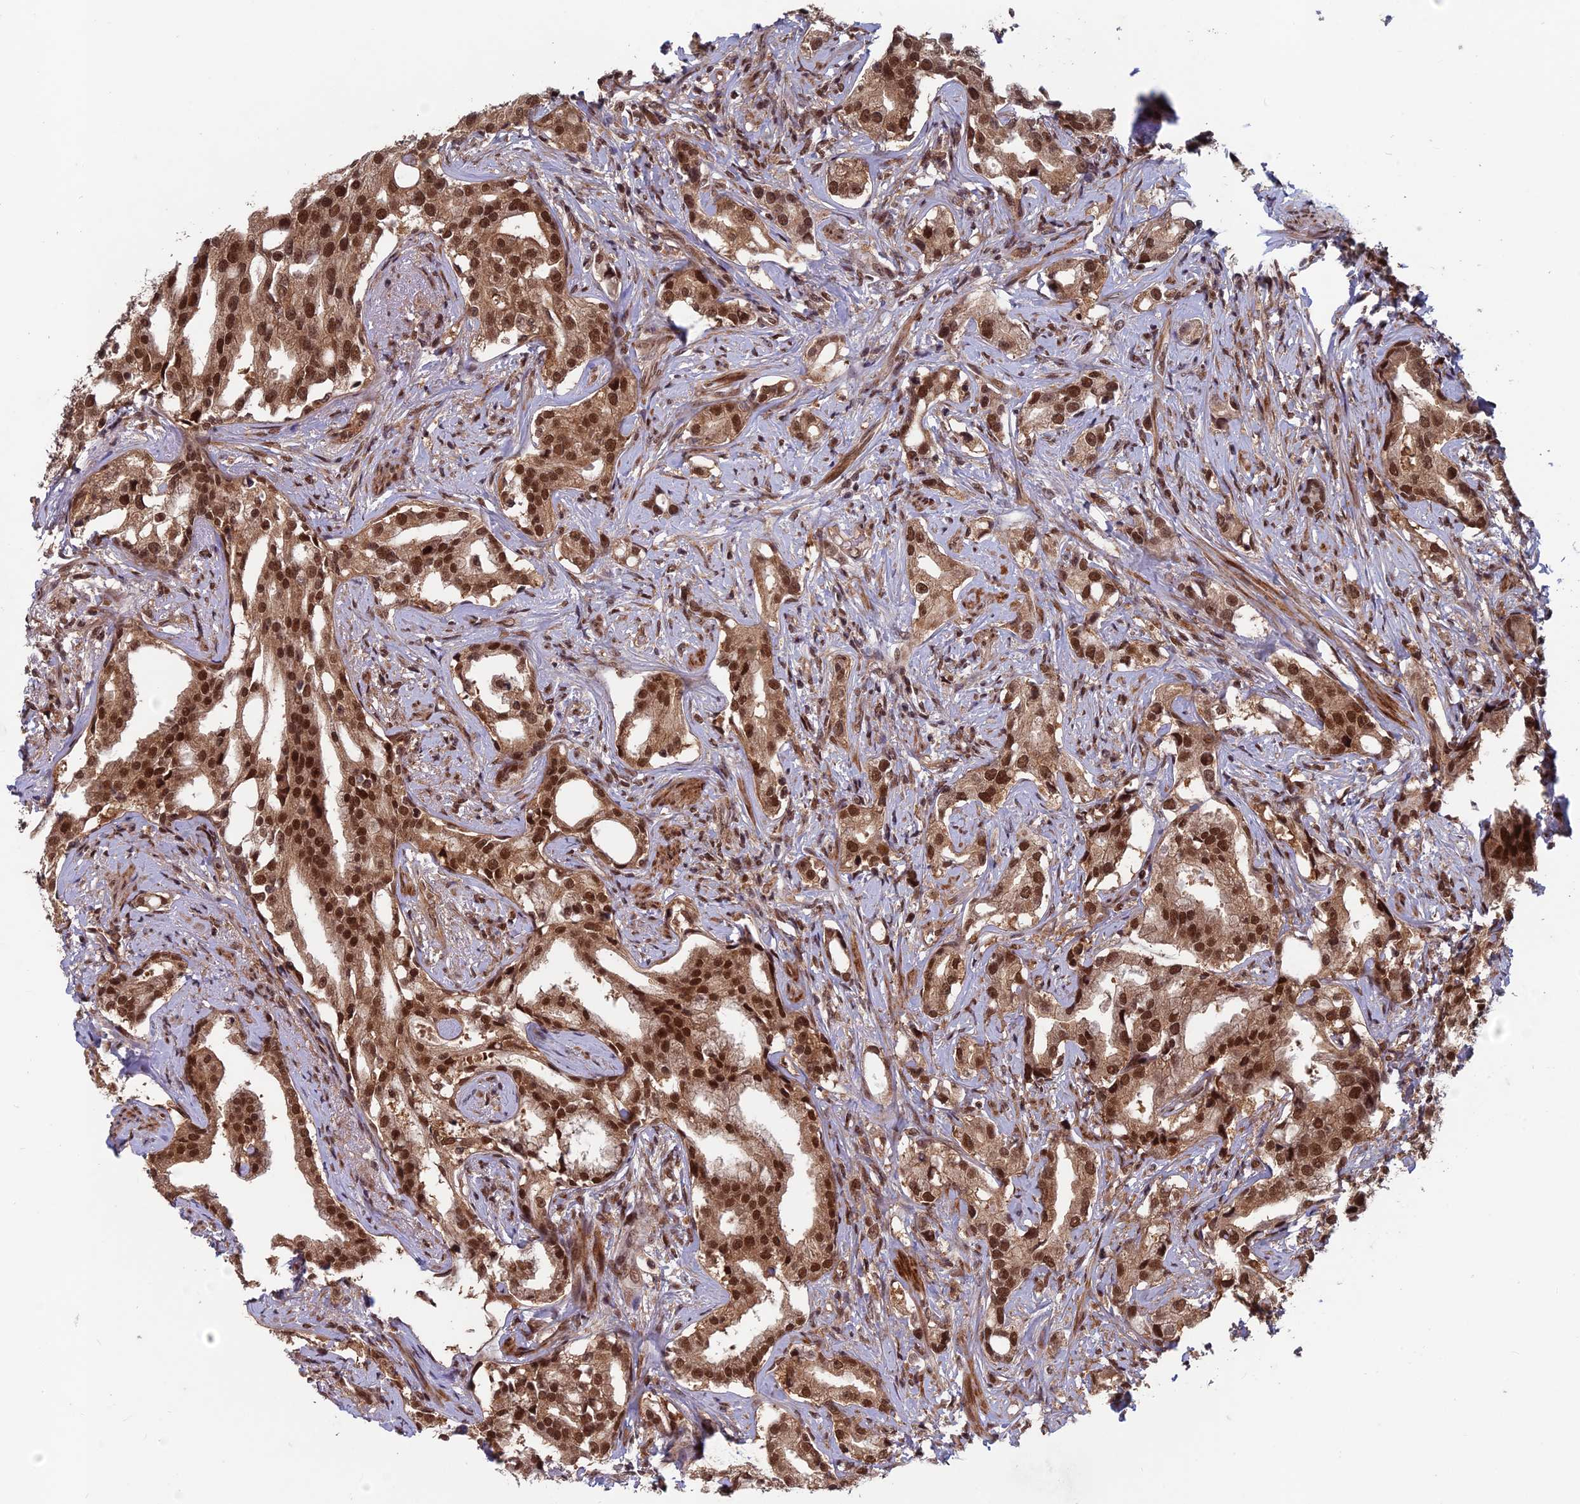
{"staining": {"intensity": "moderate", "quantity": ">75%", "location": "cytoplasmic/membranous,nuclear"}, "tissue": "prostate cancer", "cell_type": "Tumor cells", "image_type": "cancer", "snomed": [{"axis": "morphology", "description": "Adenocarcinoma, High grade"}, {"axis": "topography", "description": "Prostate"}], "caption": "Protein expression analysis of human prostate cancer reveals moderate cytoplasmic/membranous and nuclear positivity in about >75% of tumor cells.", "gene": "FAM53C", "patient": {"sex": "male", "age": 67}}